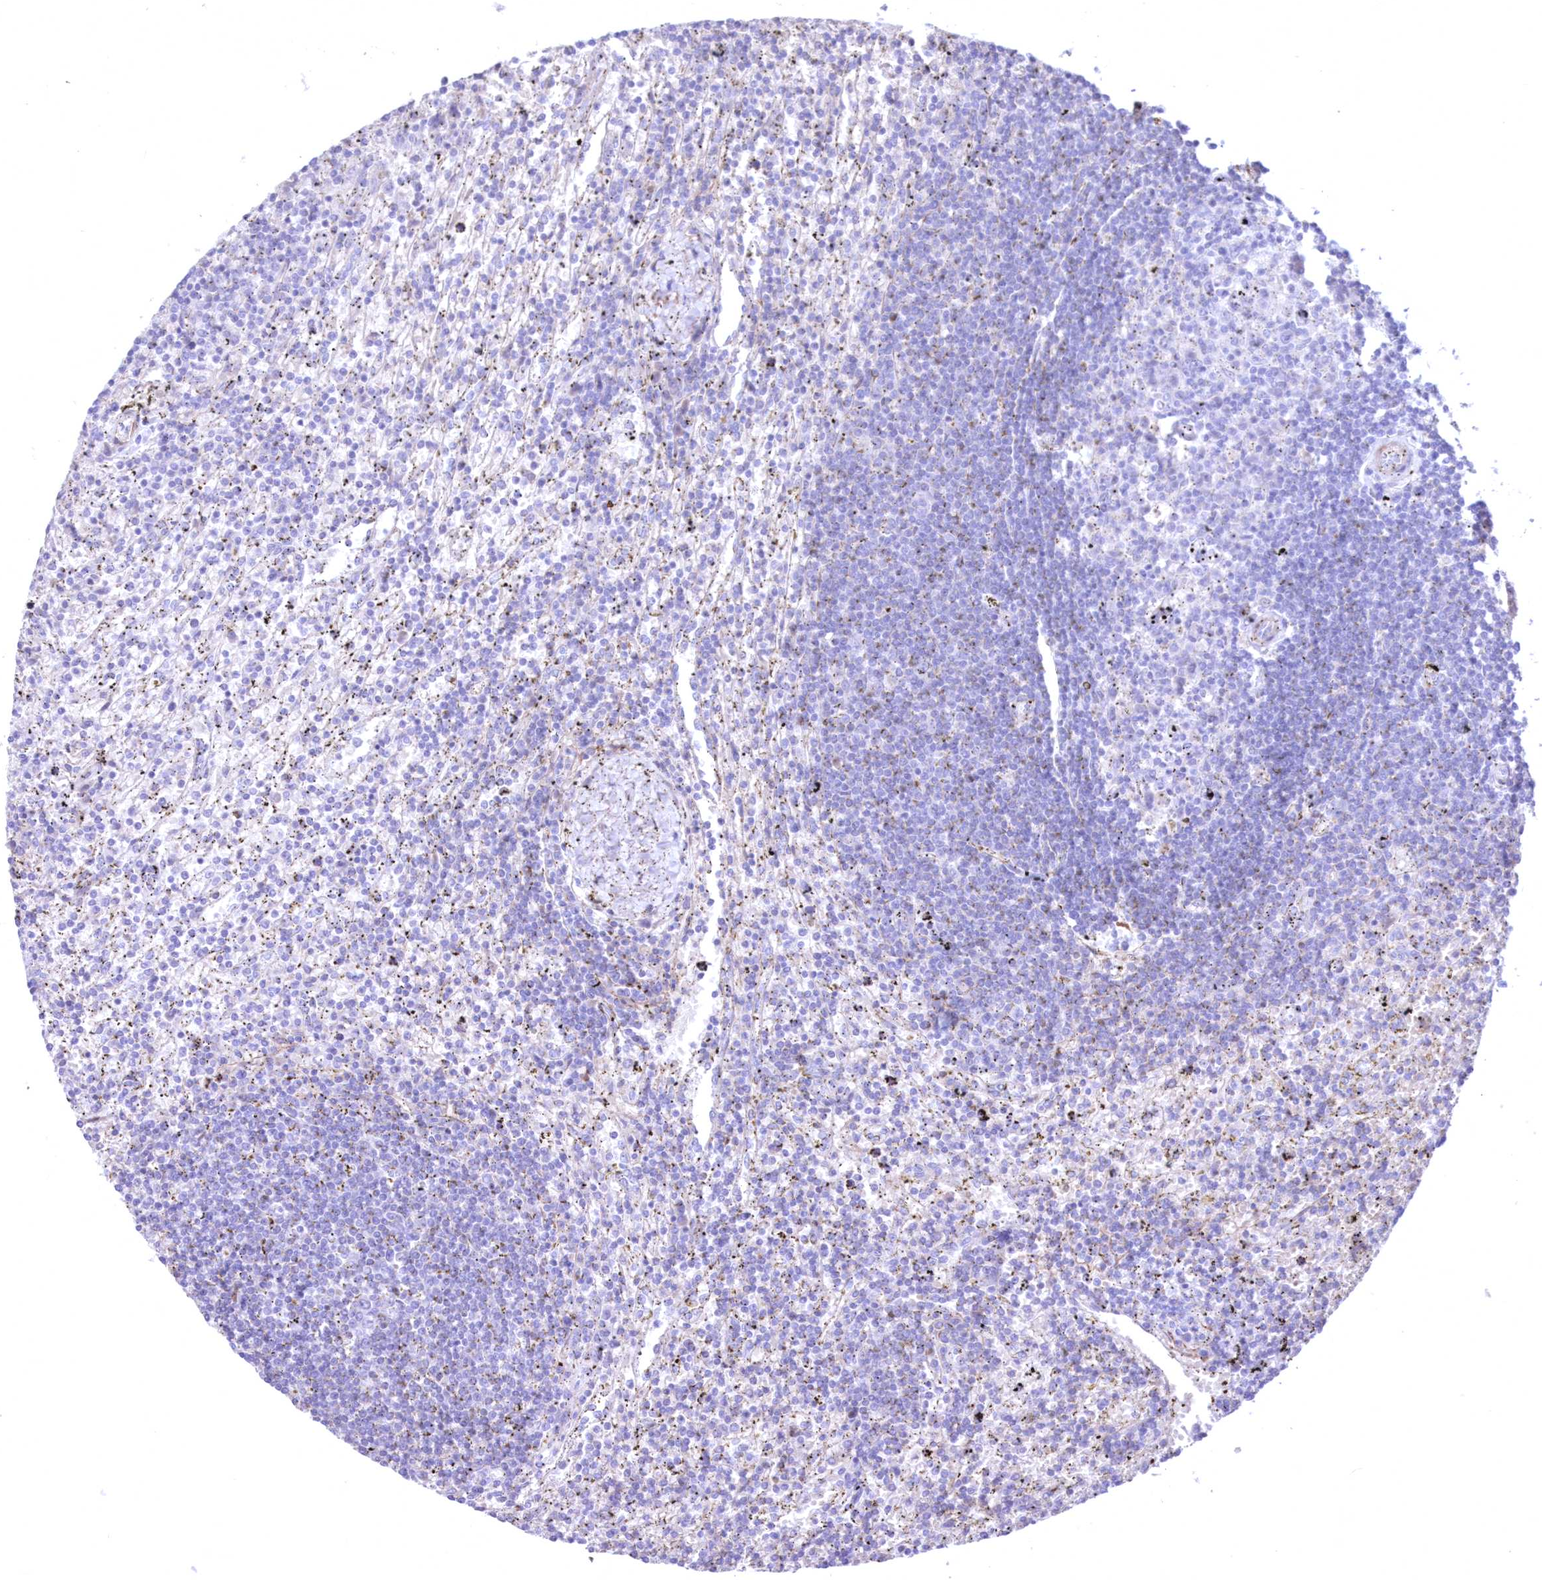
{"staining": {"intensity": "negative", "quantity": "none", "location": "none"}, "tissue": "lymphoma", "cell_type": "Tumor cells", "image_type": "cancer", "snomed": [{"axis": "morphology", "description": "Malignant lymphoma, non-Hodgkin's type, Low grade"}, {"axis": "topography", "description": "Spleen"}], "caption": "Immunohistochemical staining of human lymphoma reveals no significant expression in tumor cells. (Brightfield microscopy of DAB (3,3'-diaminobenzidine) IHC at high magnification).", "gene": "WDR74", "patient": {"sex": "male", "age": 76}}